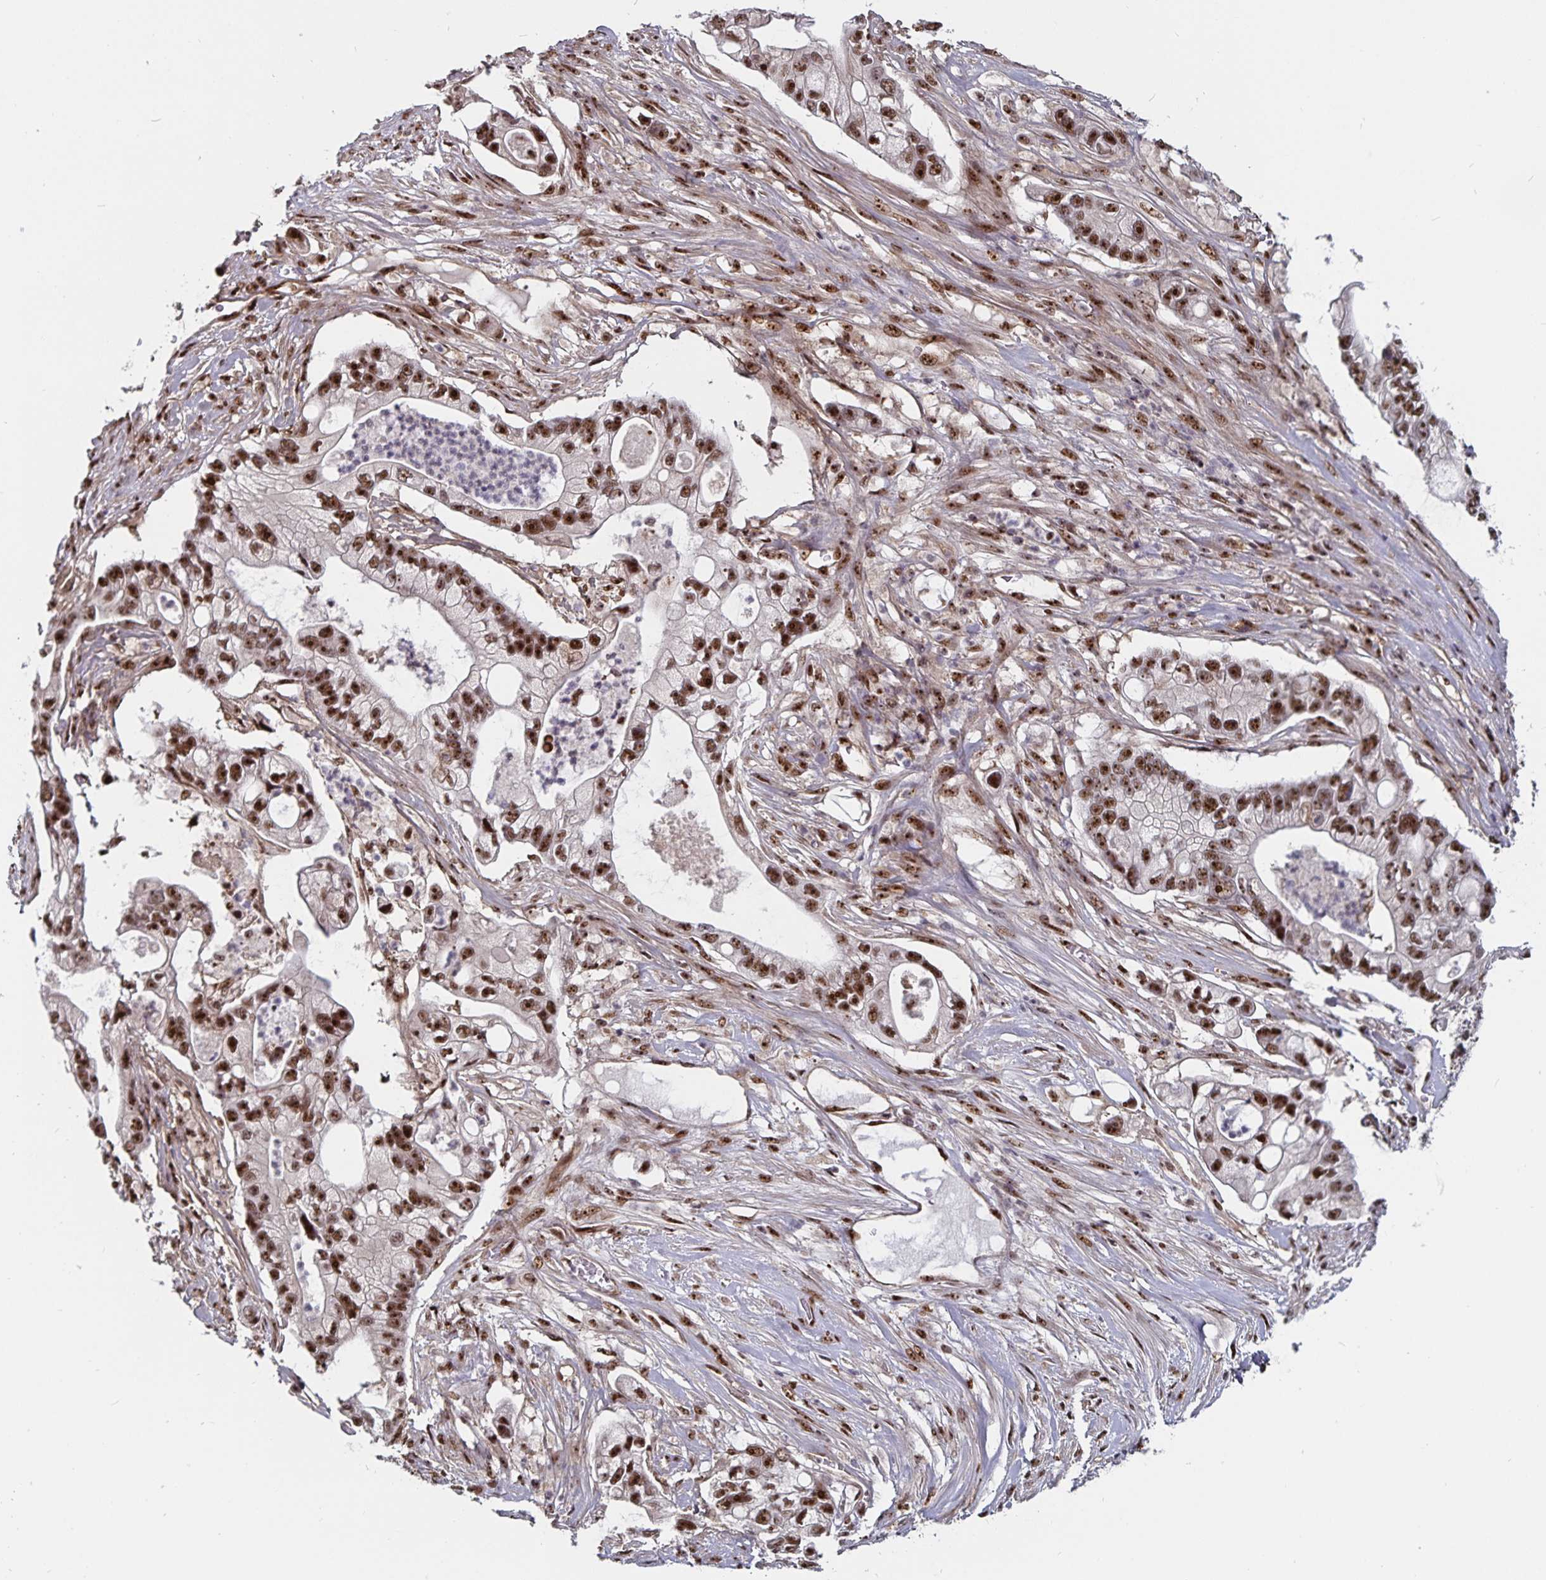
{"staining": {"intensity": "strong", "quantity": ">75%", "location": "nuclear"}, "tissue": "pancreatic cancer", "cell_type": "Tumor cells", "image_type": "cancer", "snomed": [{"axis": "morphology", "description": "Adenocarcinoma, NOS"}, {"axis": "topography", "description": "Pancreas"}], "caption": "Approximately >75% of tumor cells in pancreatic cancer reveal strong nuclear protein expression as visualized by brown immunohistochemical staining.", "gene": "LAS1L", "patient": {"sex": "female", "age": 69}}